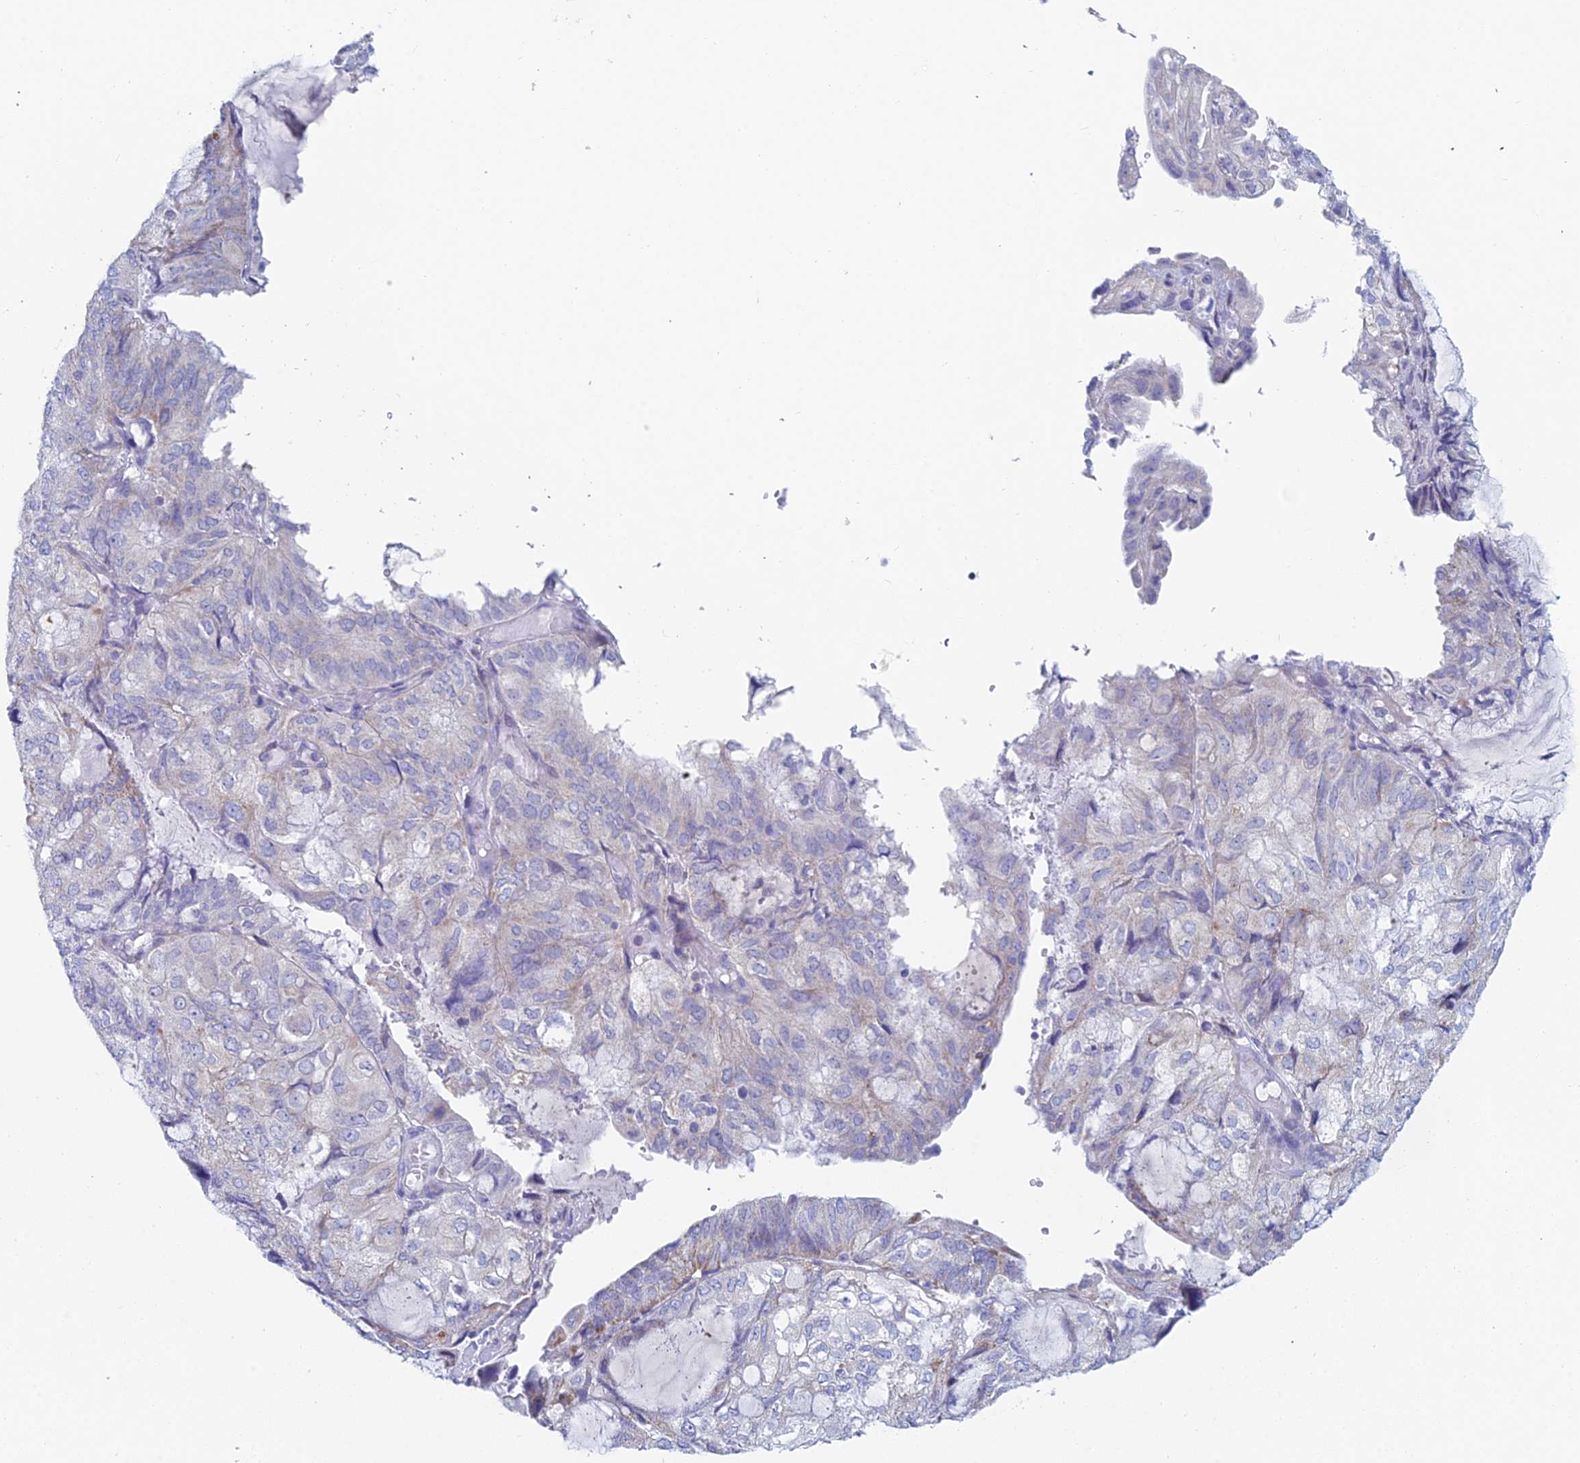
{"staining": {"intensity": "weak", "quantity": "<25%", "location": "cytoplasmic/membranous"}, "tissue": "endometrial cancer", "cell_type": "Tumor cells", "image_type": "cancer", "snomed": [{"axis": "morphology", "description": "Adenocarcinoma, NOS"}, {"axis": "topography", "description": "Endometrium"}], "caption": "There is no significant positivity in tumor cells of endometrial adenocarcinoma. The staining was performed using DAB (3,3'-diaminobenzidine) to visualize the protein expression in brown, while the nuclei were stained in blue with hematoxylin (Magnification: 20x).", "gene": "ACSM1", "patient": {"sex": "female", "age": 81}}